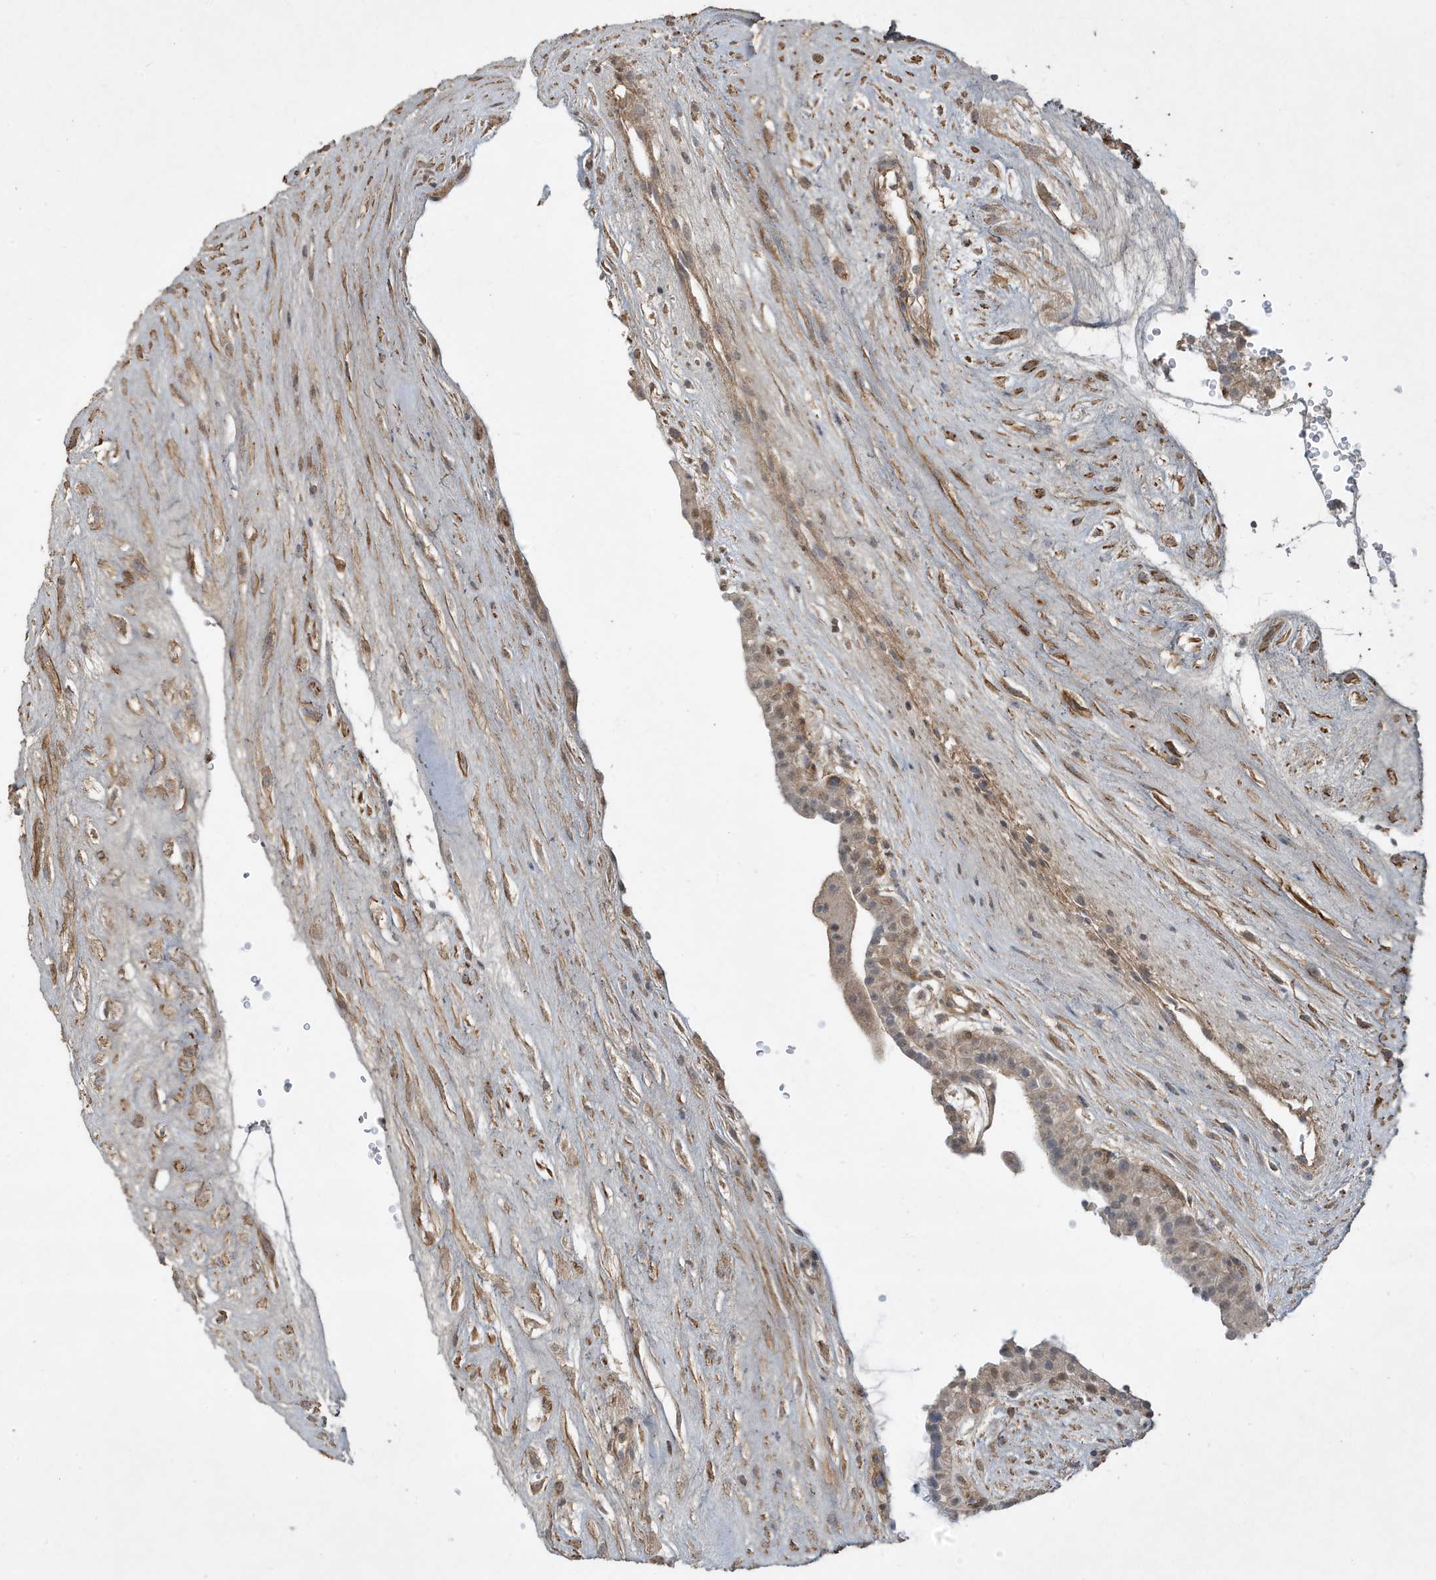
{"staining": {"intensity": "weak", "quantity": ">75%", "location": "cytoplasmic/membranous"}, "tissue": "placenta", "cell_type": "Decidual cells", "image_type": "normal", "snomed": [{"axis": "morphology", "description": "Normal tissue, NOS"}, {"axis": "topography", "description": "Placenta"}], "caption": "Placenta stained with DAB (3,3'-diaminobenzidine) immunohistochemistry demonstrates low levels of weak cytoplasmic/membranous staining in approximately >75% of decidual cells.", "gene": "PRRT3", "patient": {"sex": "female", "age": 18}}